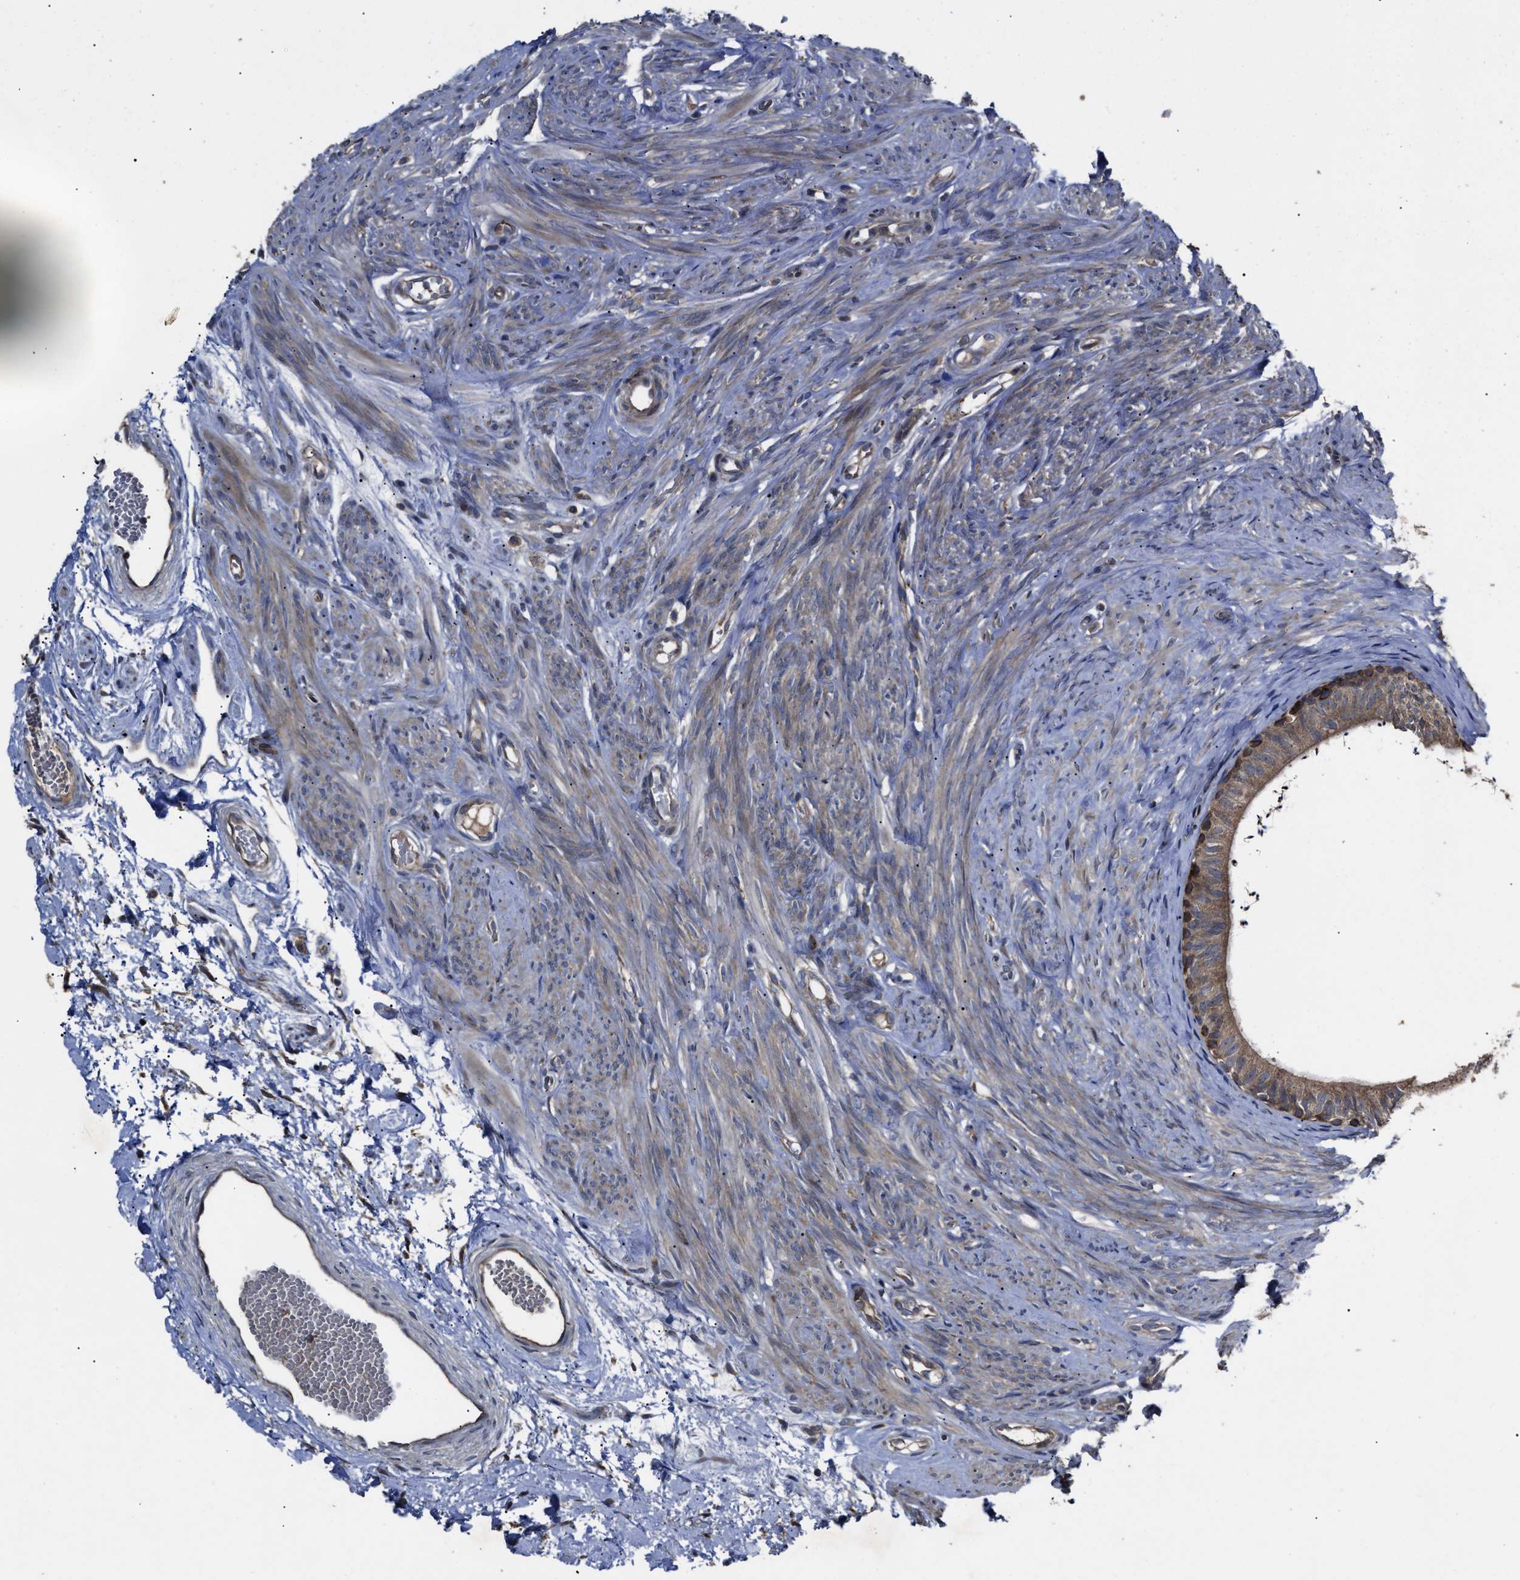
{"staining": {"intensity": "moderate", "quantity": ">75%", "location": "cytoplasmic/membranous"}, "tissue": "epididymis", "cell_type": "Glandular cells", "image_type": "normal", "snomed": [{"axis": "morphology", "description": "Normal tissue, NOS"}, {"axis": "topography", "description": "Epididymis"}], "caption": "Epididymis stained with immunohistochemistry shows moderate cytoplasmic/membranous staining in approximately >75% of glandular cells. (IHC, brightfield microscopy, high magnification).", "gene": "PASK", "patient": {"sex": "male", "age": 56}}